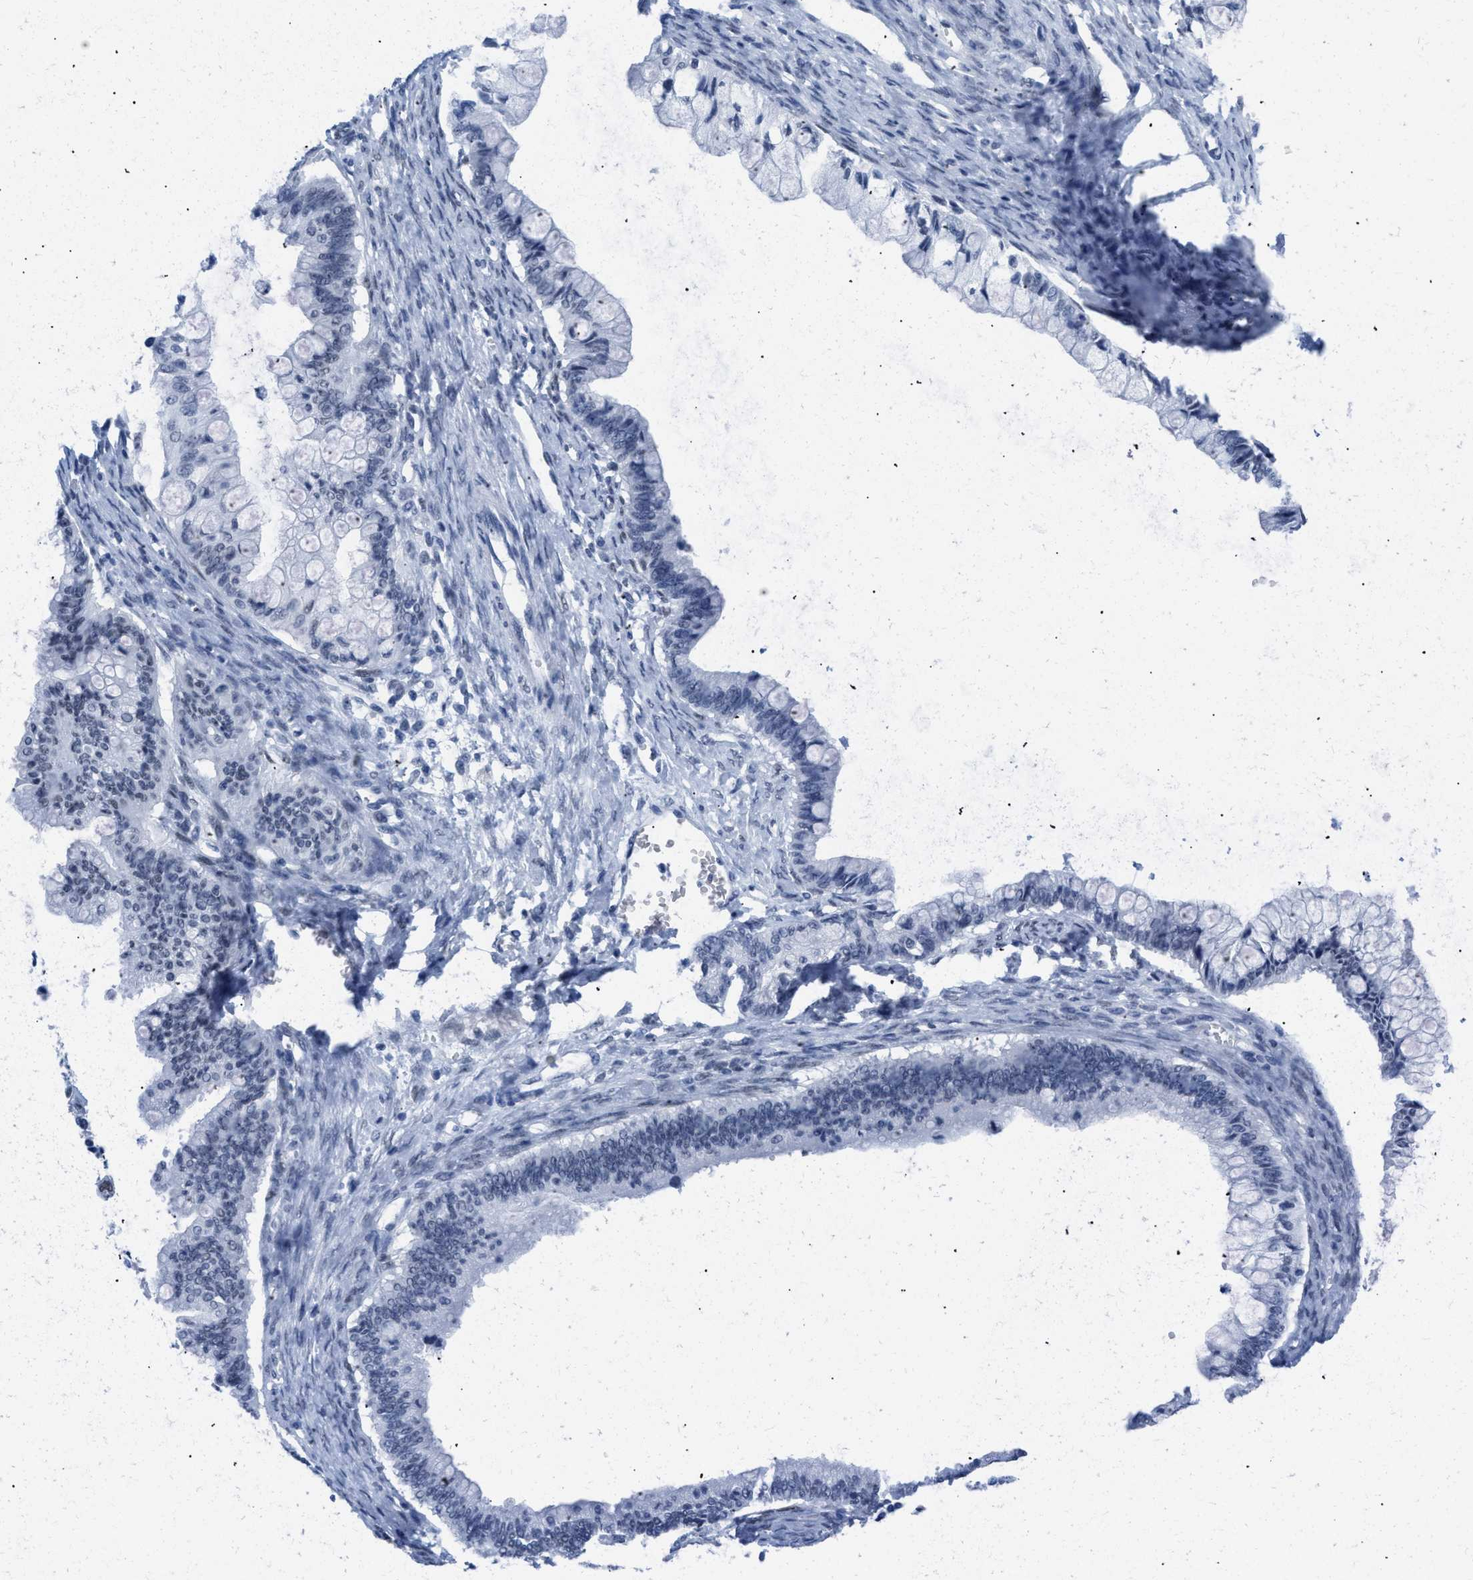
{"staining": {"intensity": "negative", "quantity": "none", "location": "none"}, "tissue": "ovarian cancer", "cell_type": "Tumor cells", "image_type": "cancer", "snomed": [{"axis": "morphology", "description": "Cystadenocarcinoma, mucinous, NOS"}, {"axis": "topography", "description": "Ovary"}], "caption": "Photomicrograph shows no protein expression in tumor cells of ovarian cancer (mucinous cystadenocarcinoma) tissue.", "gene": "CTBP1", "patient": {"sex": "female", "age": 57}}